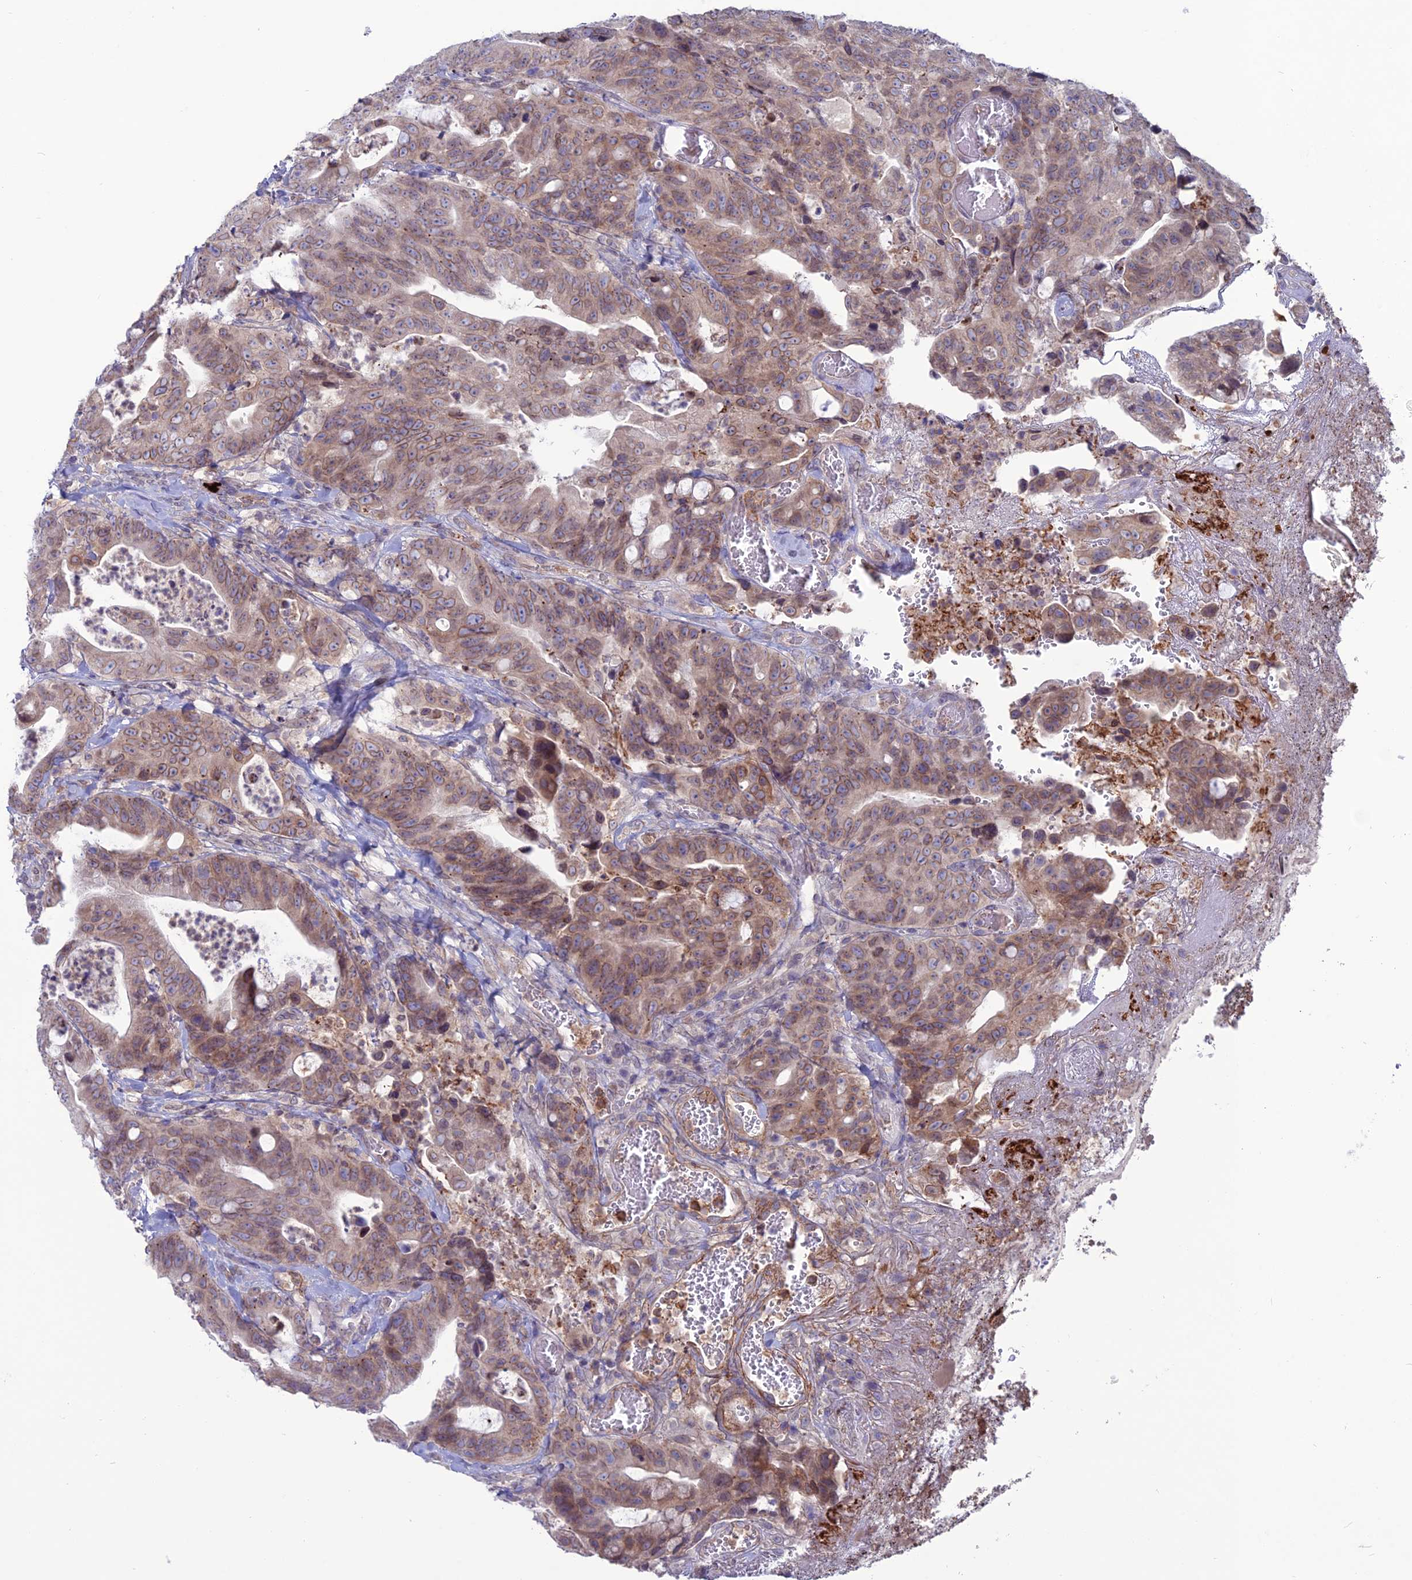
{"staining": {"intensity": "weak", "quantity": ">75%", "location": "cytoplasmic/membranous,nuclear"}, "tissue": "colorectal cancer", "cell_type": "Tumor cells", "image_type": "cancer", "snomed": [{"axis": "morphology", "description": "Adenocarcinoma, NOS"}, {"axis": "topography", "description": "Colon"}], "caption": "IHC micrograph of neoplastic tissue: human adenocarcinoma (colorectal) stained using immunohistochemistry (IHC) displays low levels of weak protein expression localized specifically in the cytoplasmic/membranous and nuclear of tumor cells, appearing as a cytoplasmic/membranous and nuclear brown color.", "gene": "WDR46", "patient": {"sex": "female", "age": 82}}